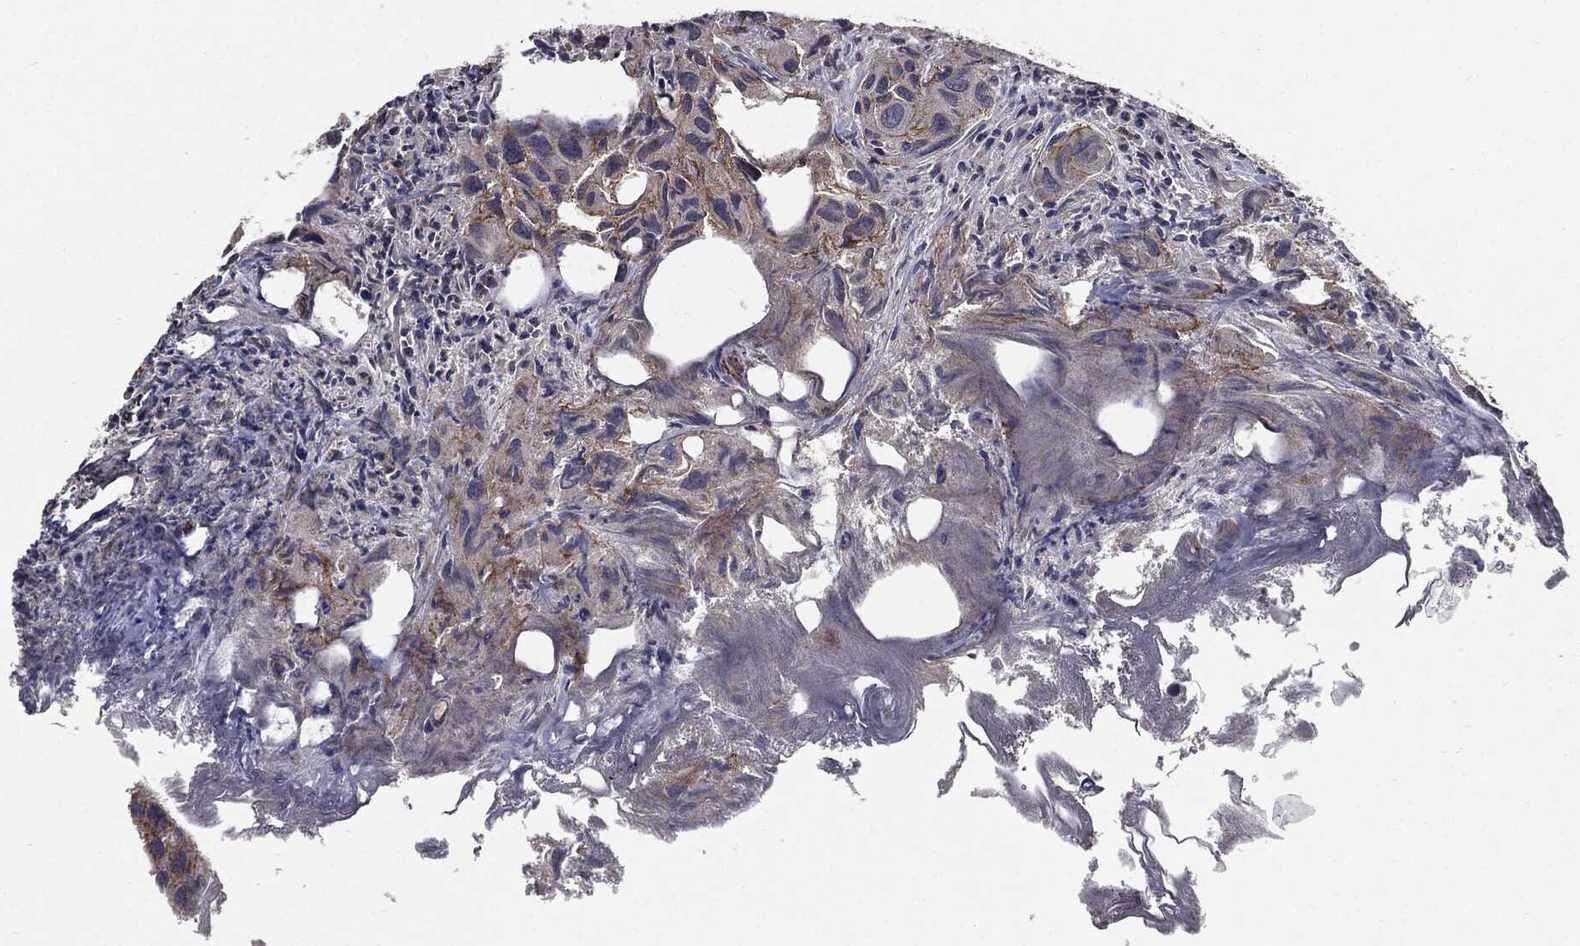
{"staining": {"intensity": "strong", "quantity": "25%-75%", "location": "cytoplasmic/membranous"}, "tissue": "urothelial cancer", "cell_type": "Tumor cells", "image_type": "cancer", "snomed": [{"axis": "morphology", "description": "Urothelial carcinoma, High grade"}, {"axis": "topography", "description": "Urinary bladder"}], "caption": "This is a micrograph of immunohistochemistry staining of high-grade urothelial carcinoma, which shows strong staining in the cytoplasmic/membranous of tumor cells.", "gene": "PTPA", "patient": {"sex": "male", "age": 79}}